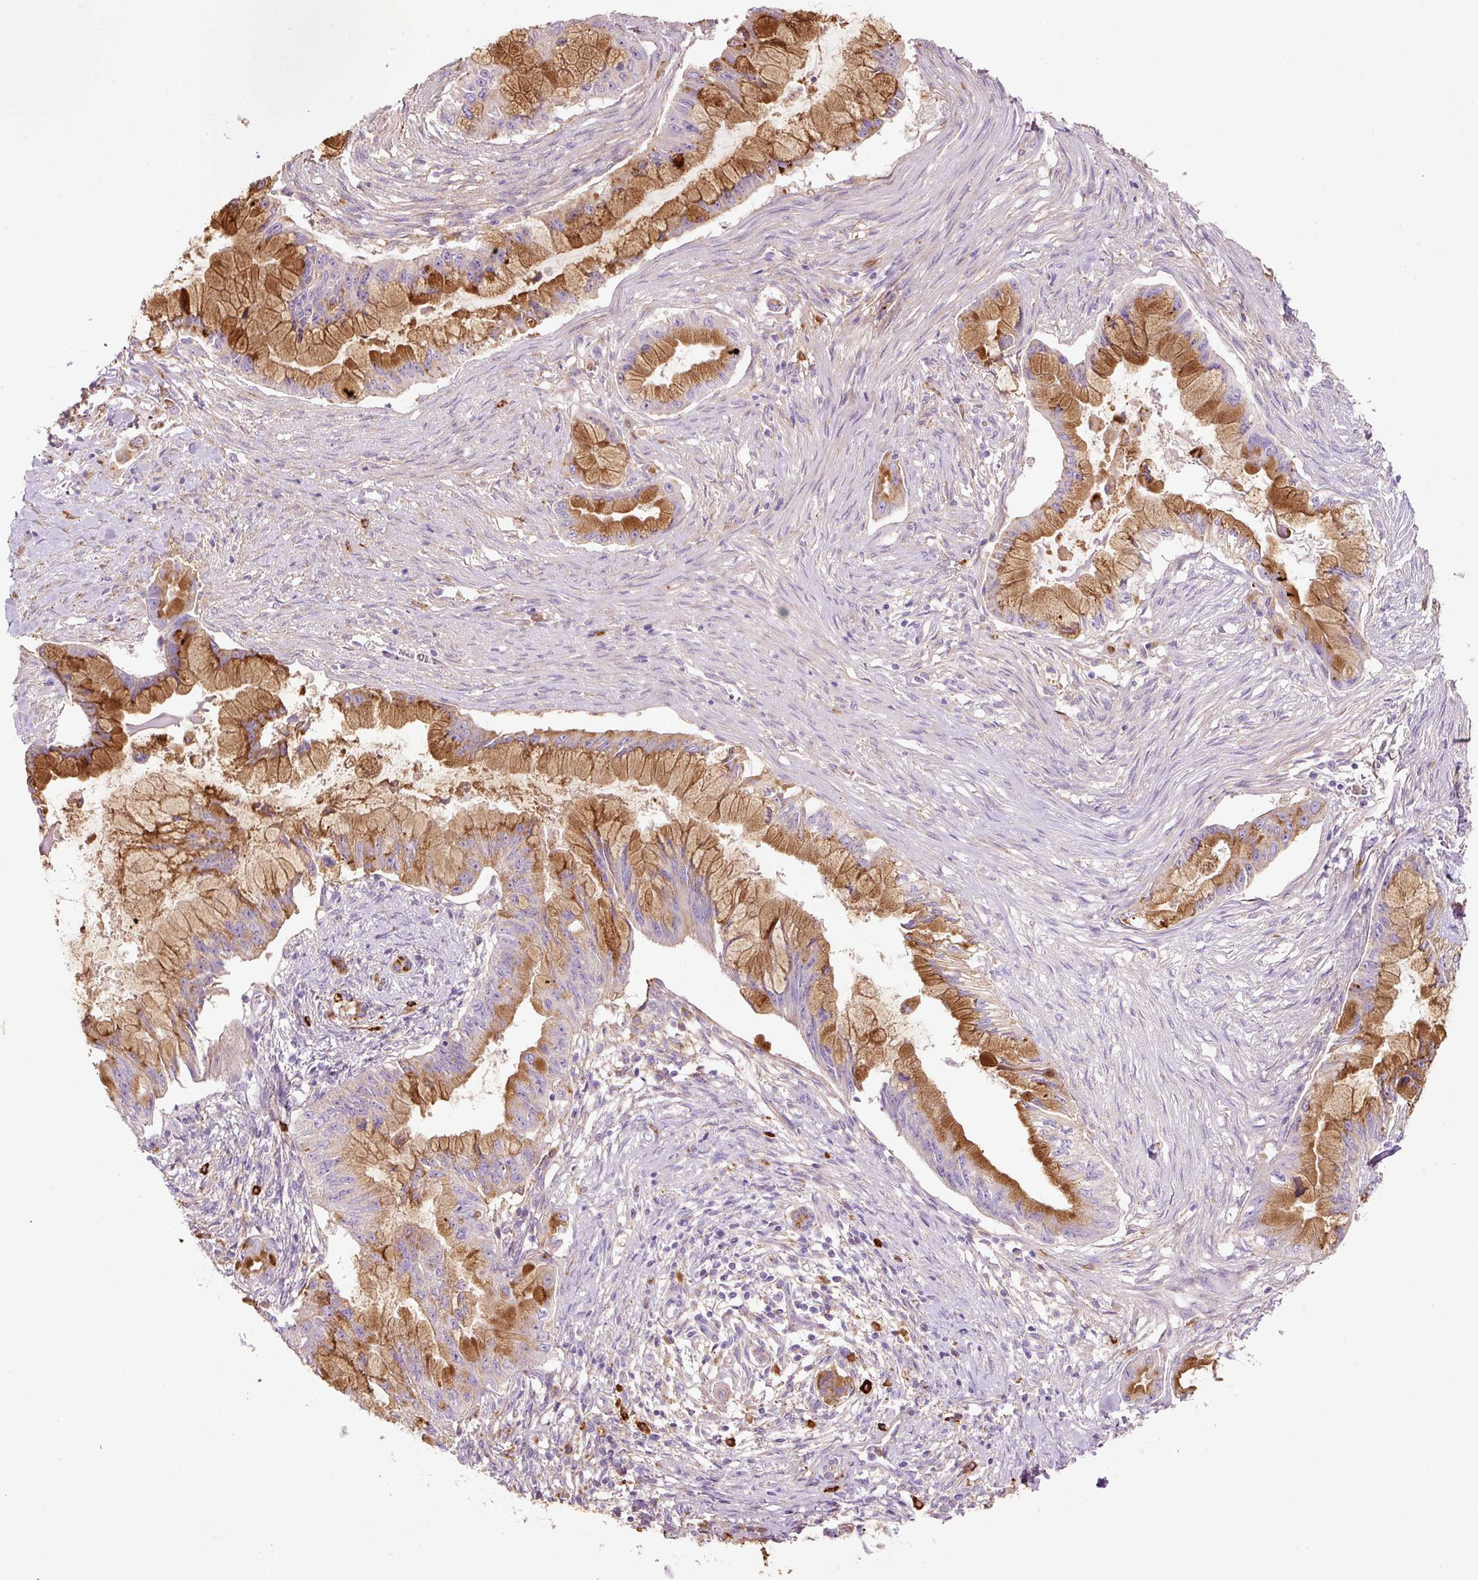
{"staining": {"intensity": "strong", "quantity": "25%-75%", "location": "cytoplasmic/membranous"}, "tissue": "pancreatic cancer", "cell_type": "Tumor cells", "image_type": "cancer", "snomed": [{"axis": "morphology", "description": "Adenocarcinoma, NOS"}, {"axis": "topography", "description": "Pancreas"}], "caption": "DAB immunohistochemical staining of pancreatic cancer (adenocarcinoma) exhibits strong cytoplasmic/membranous protein expression in approximately 25%-75% of tumor cells.", "gene": "TMC8", "patient": {"sex": "male", "age": 48}}